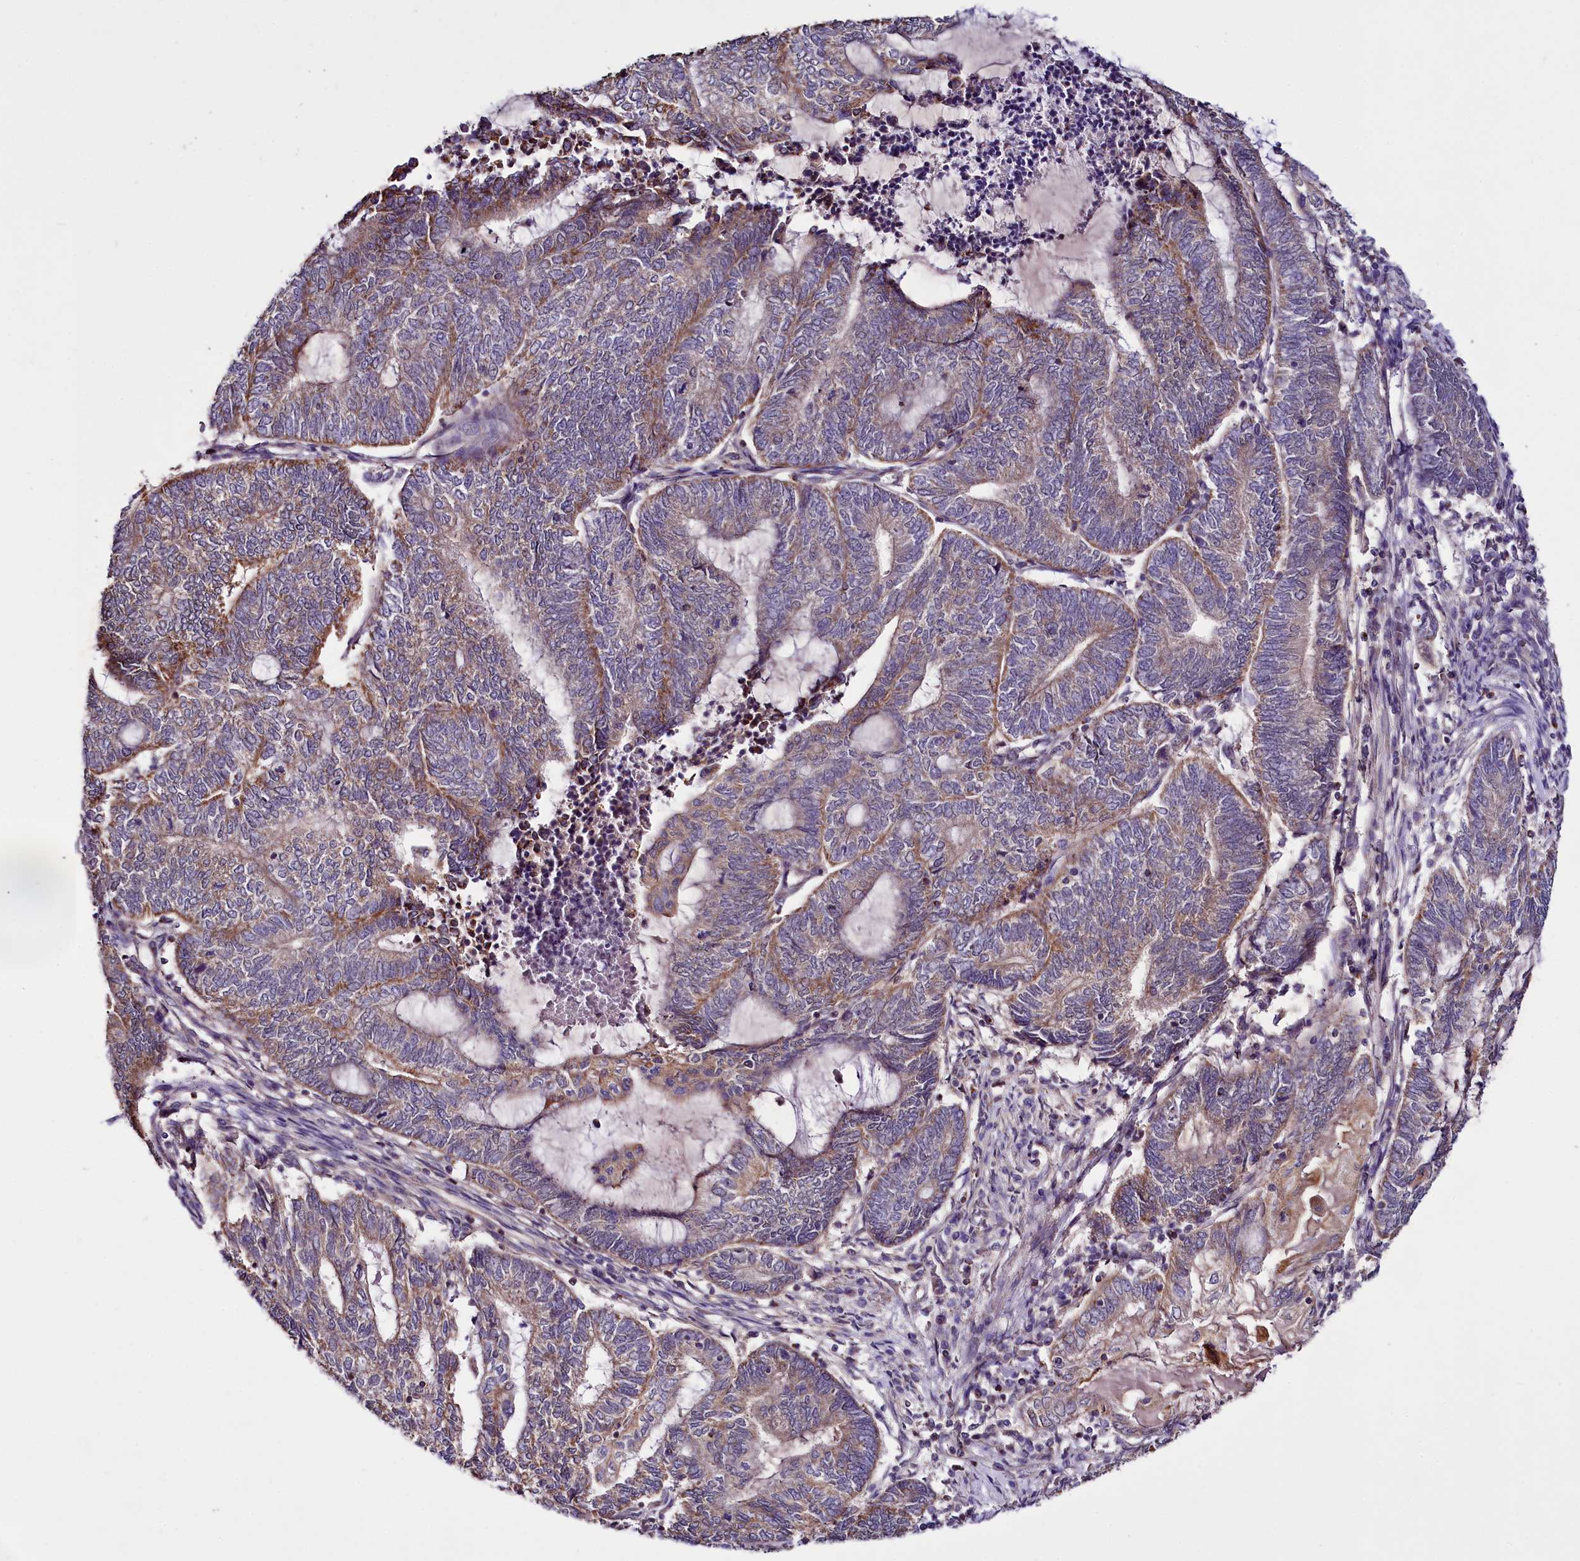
{"staining": {"intensity": "weak", "quantity": "25%-75%", "location": "cytoplasmic/membranous"}, "tissue": "endometrial cancer", "cell_type": "Tumor cells", "image_type": "cancer", "snomed": [{"axis": "morphology", "description": "Adenocarcinoma, NOS"}, {"axis": "topography", "description": "Uterus"}, {"axis": "topography", "description": "Endometrium"}], "caption": "Human endometrial cancer stained with a protein marker shows weak staining in tumor cells.", "gene": "ZNF45", "patient": {"sex": "female", "age": 70}}